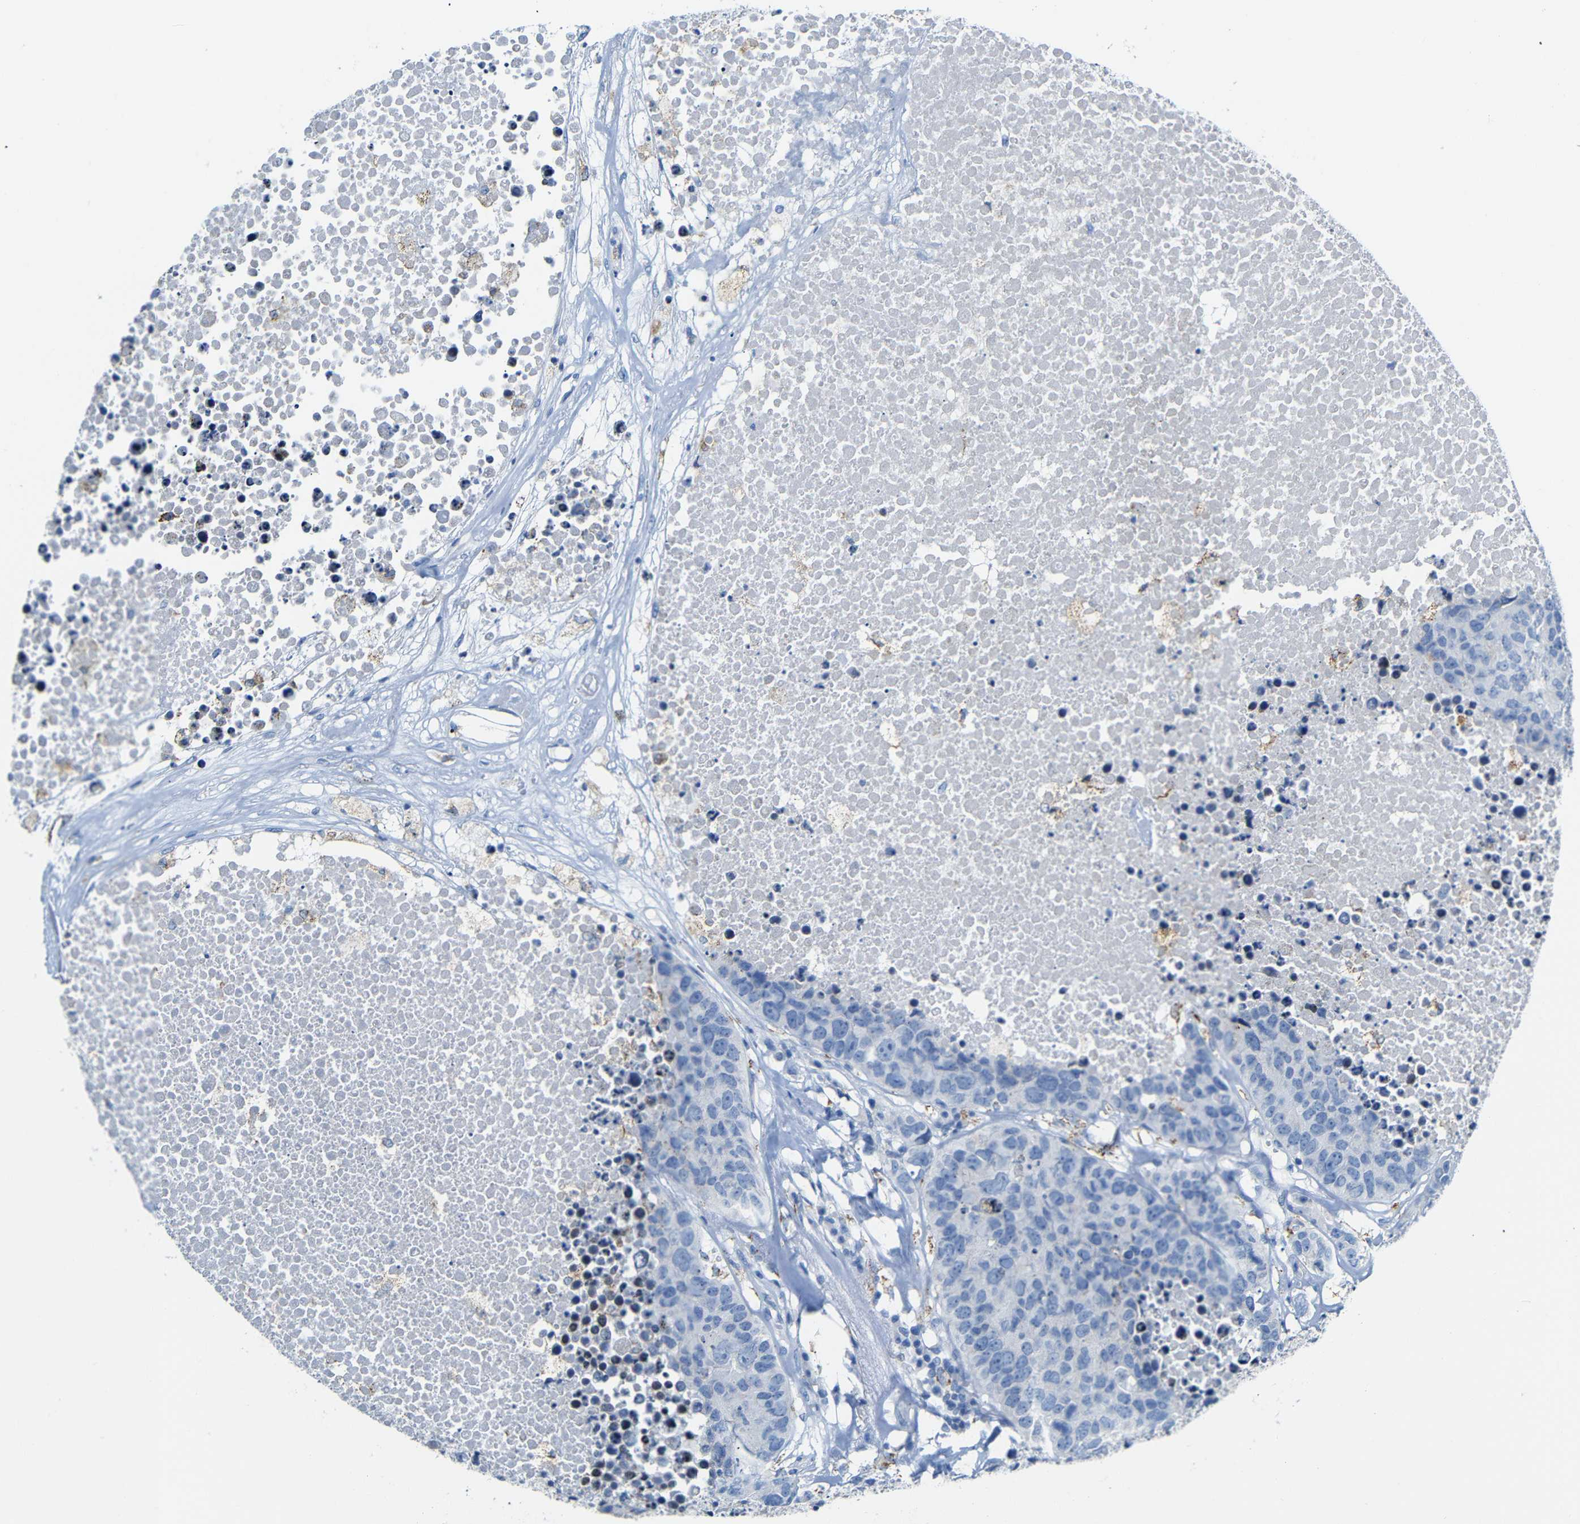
{"staining": {"intensity": "negative", "quantity": "none", "location": "none"}, "tissue": "carcinoid", "cell_type": "Tumor cells", "image_type": "cancer", "snomed": [{"axis": "morphology", "description": "Carcinoid, malignant, NOS"}, {"axis": "topography", "description": "Lung"}], "caption": "Malignant carcinoid was stained to show a protein in brown. There is no significant staining in tumor cells. (DAB immunohistochemistry (IHC) with hematoxylin counter stain).", "gene": "C15orf48", "patient": {"sex": "male", "age": 60}}